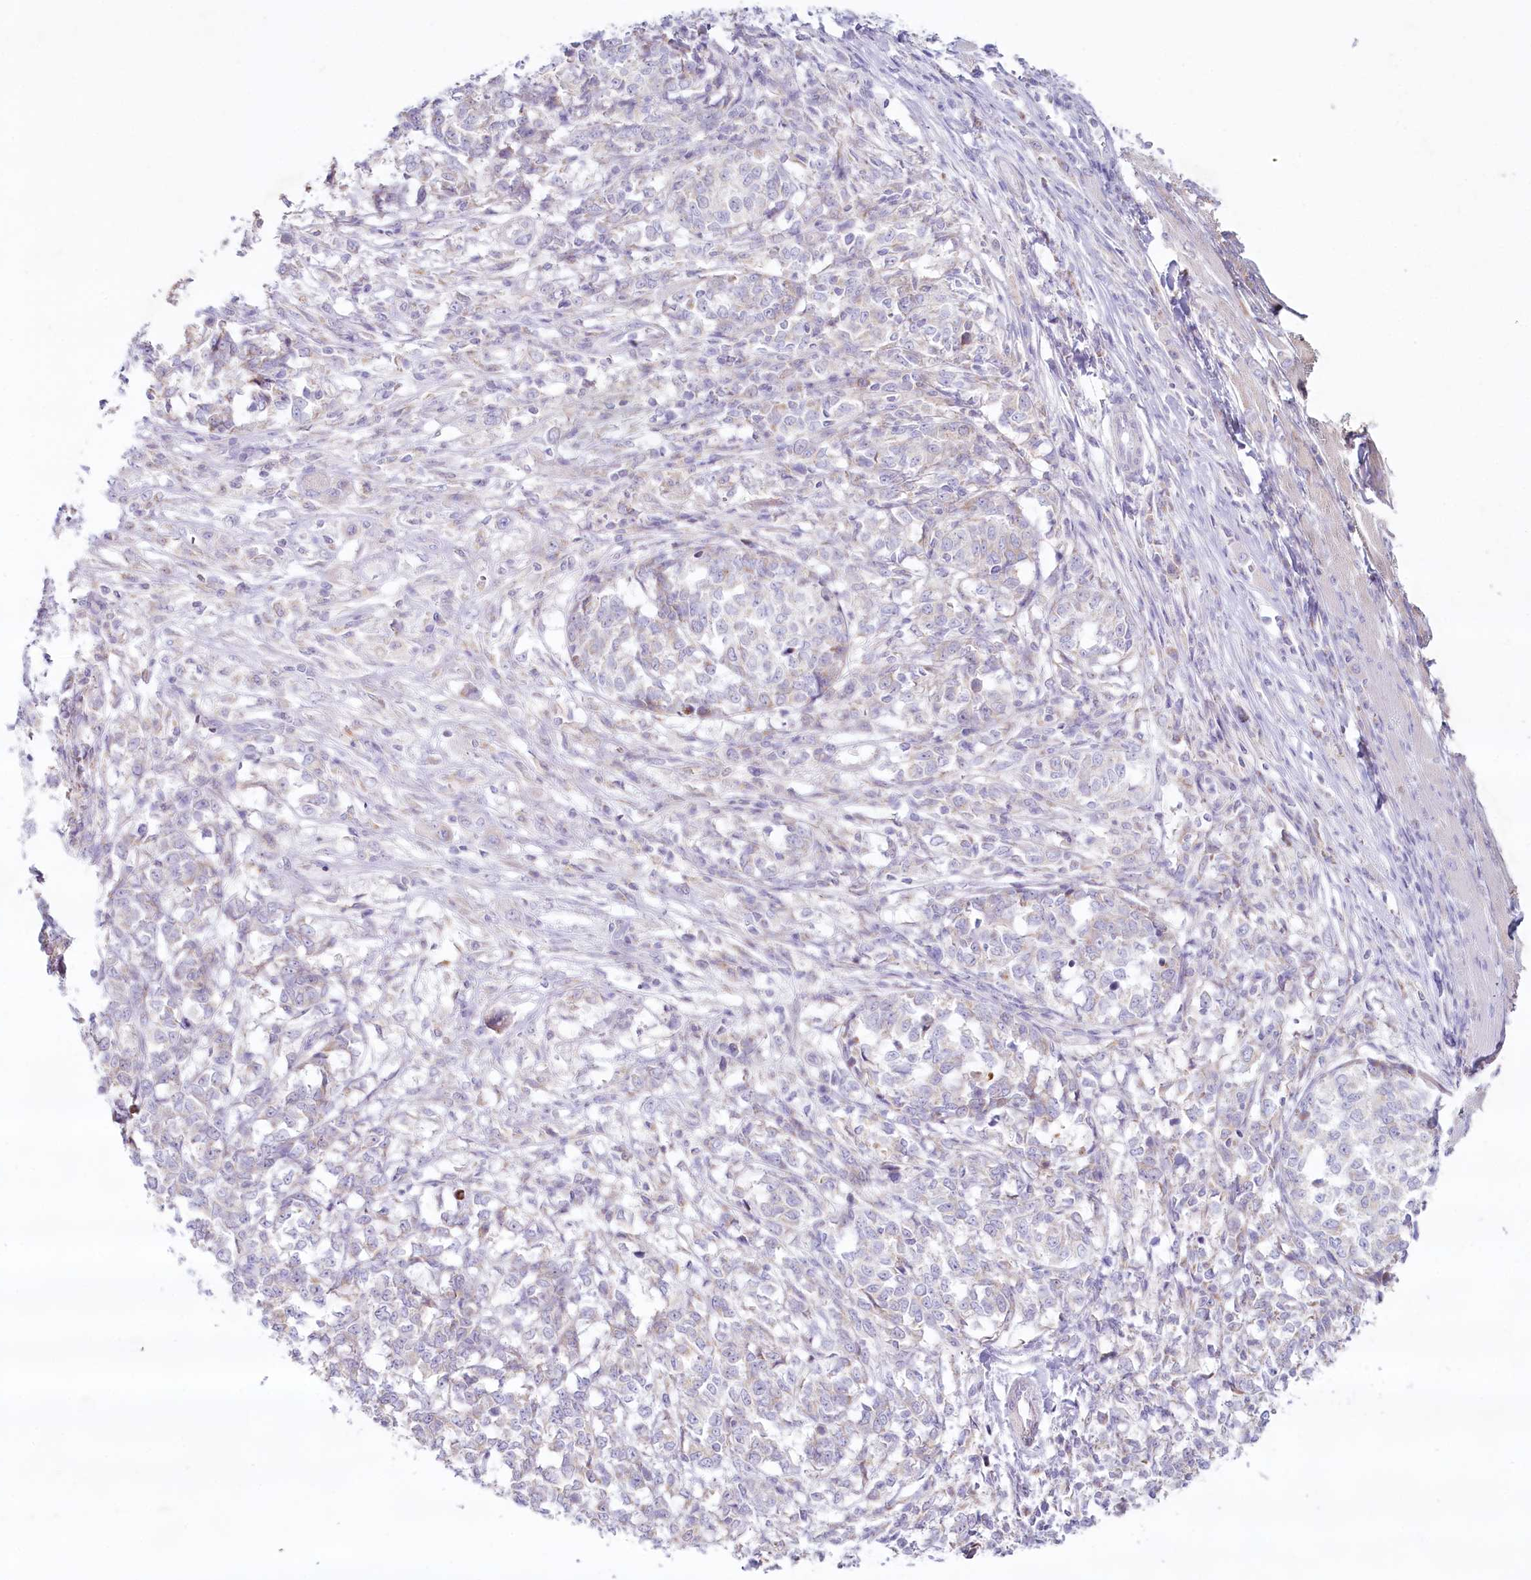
{"staining": {"intensity": "negative", "quantity": "none", "location": "none"}, "tissue": "melanoma", "cell_type": "Tumor cells", "image_type": "cancer", "snomed": [{"axis": "morphology", "description": "Malignant melanoma, NOS"}, {"axis": "topography", "description": "Skin"}], "caption": "The micrograph reveals no staining of tumor cells in malignant melanoma.", "gene": "PSAPL1", "patient": {"sex": "female", "age": 72}}